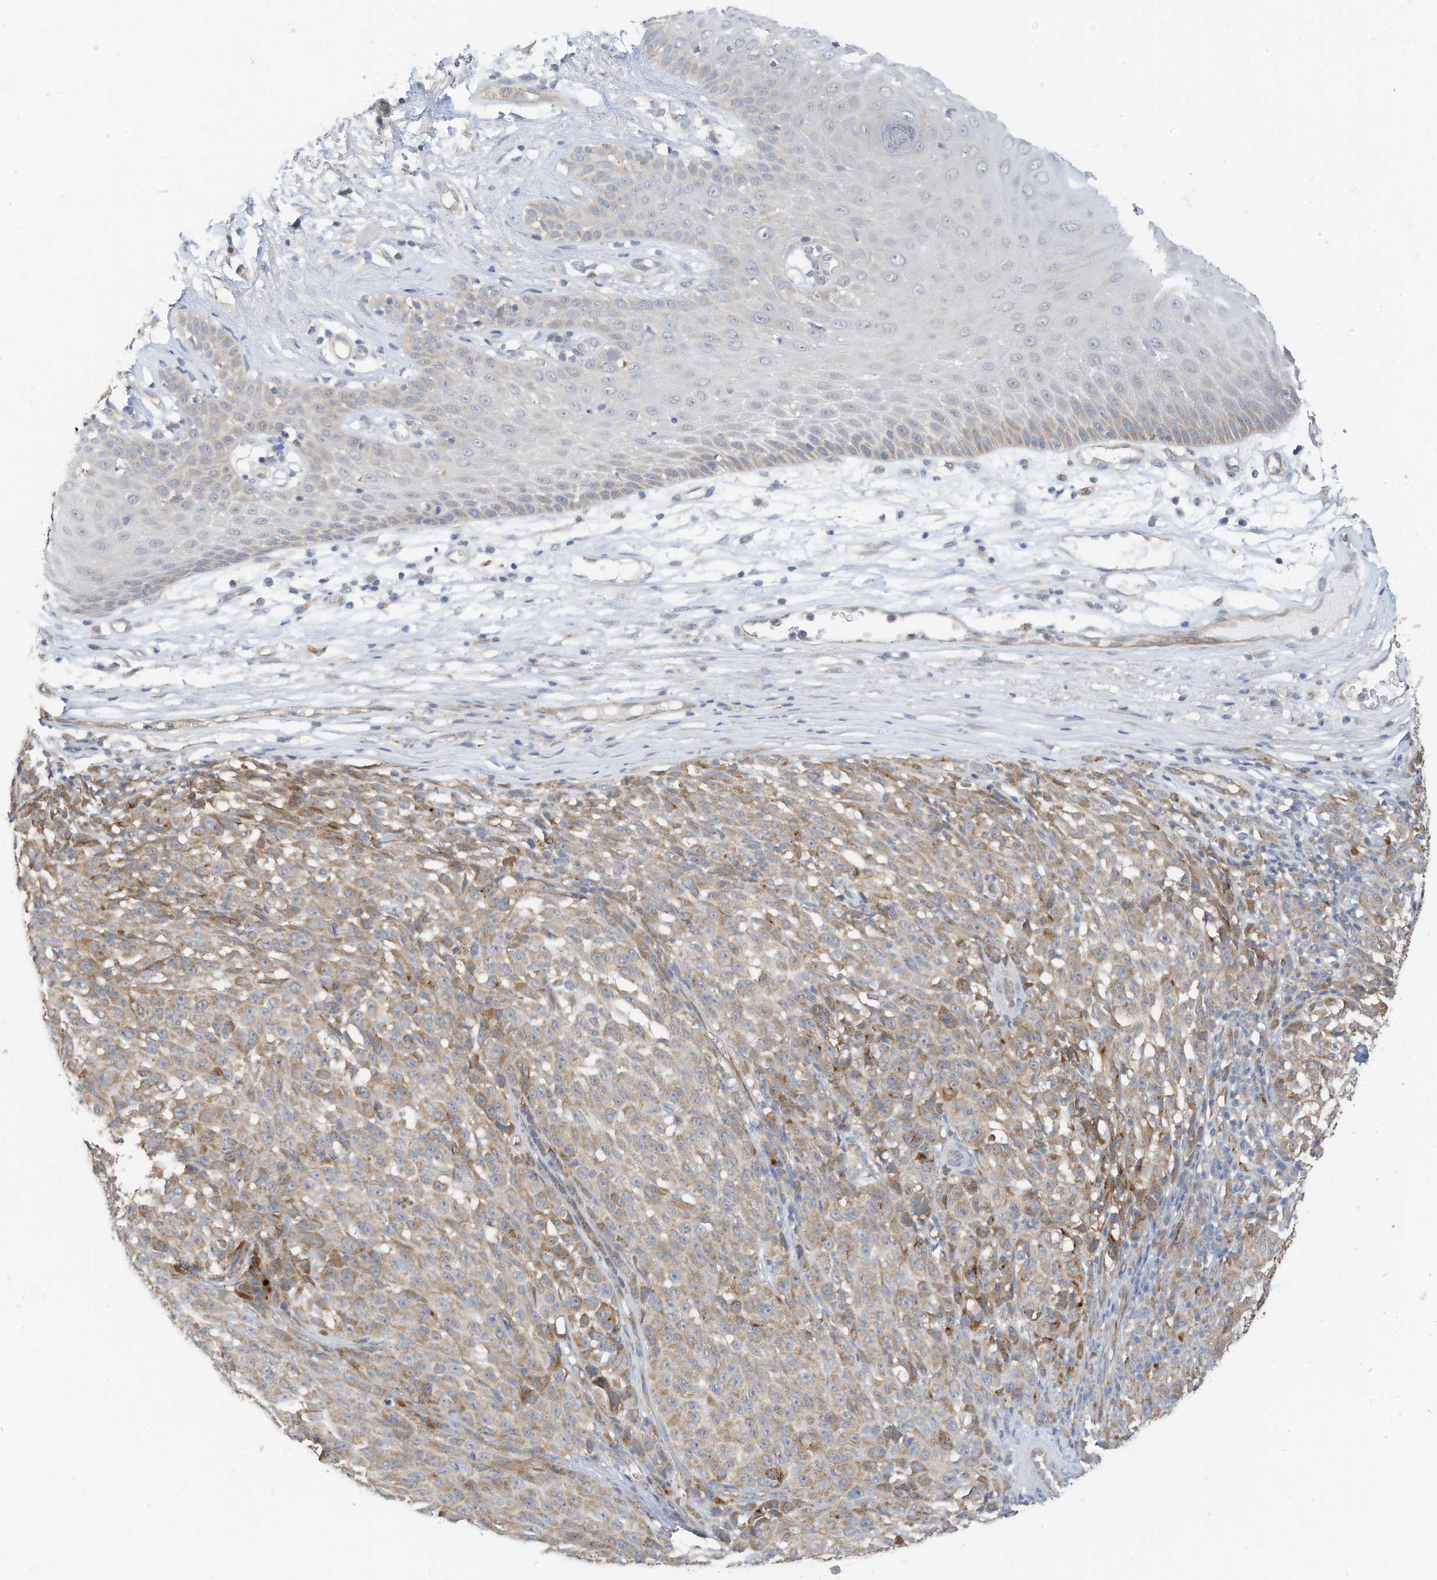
{"staining": {"intensity": "moderate", "quantity": "<25%", "location": "cytoplasmic/membranous"}, "tissue": "melanoma", "cell_type": "Tumor cells", "image_type": "cancer", "snomed": [{"axis": "morphology", "description": "Malignant melanoma, NOS"}, {"axis": "topography", "description": "Skin"}], "caption": "A photomicrograph of human malignant melanoma stained for a protein shows moderate cytoplasmic/membranous brown staining in tumor cells. (DAB = brown stain, brightfield microscopy at high magnification).", "gene": "METTL6", "patient": {"sex": "female", "age": 82}}